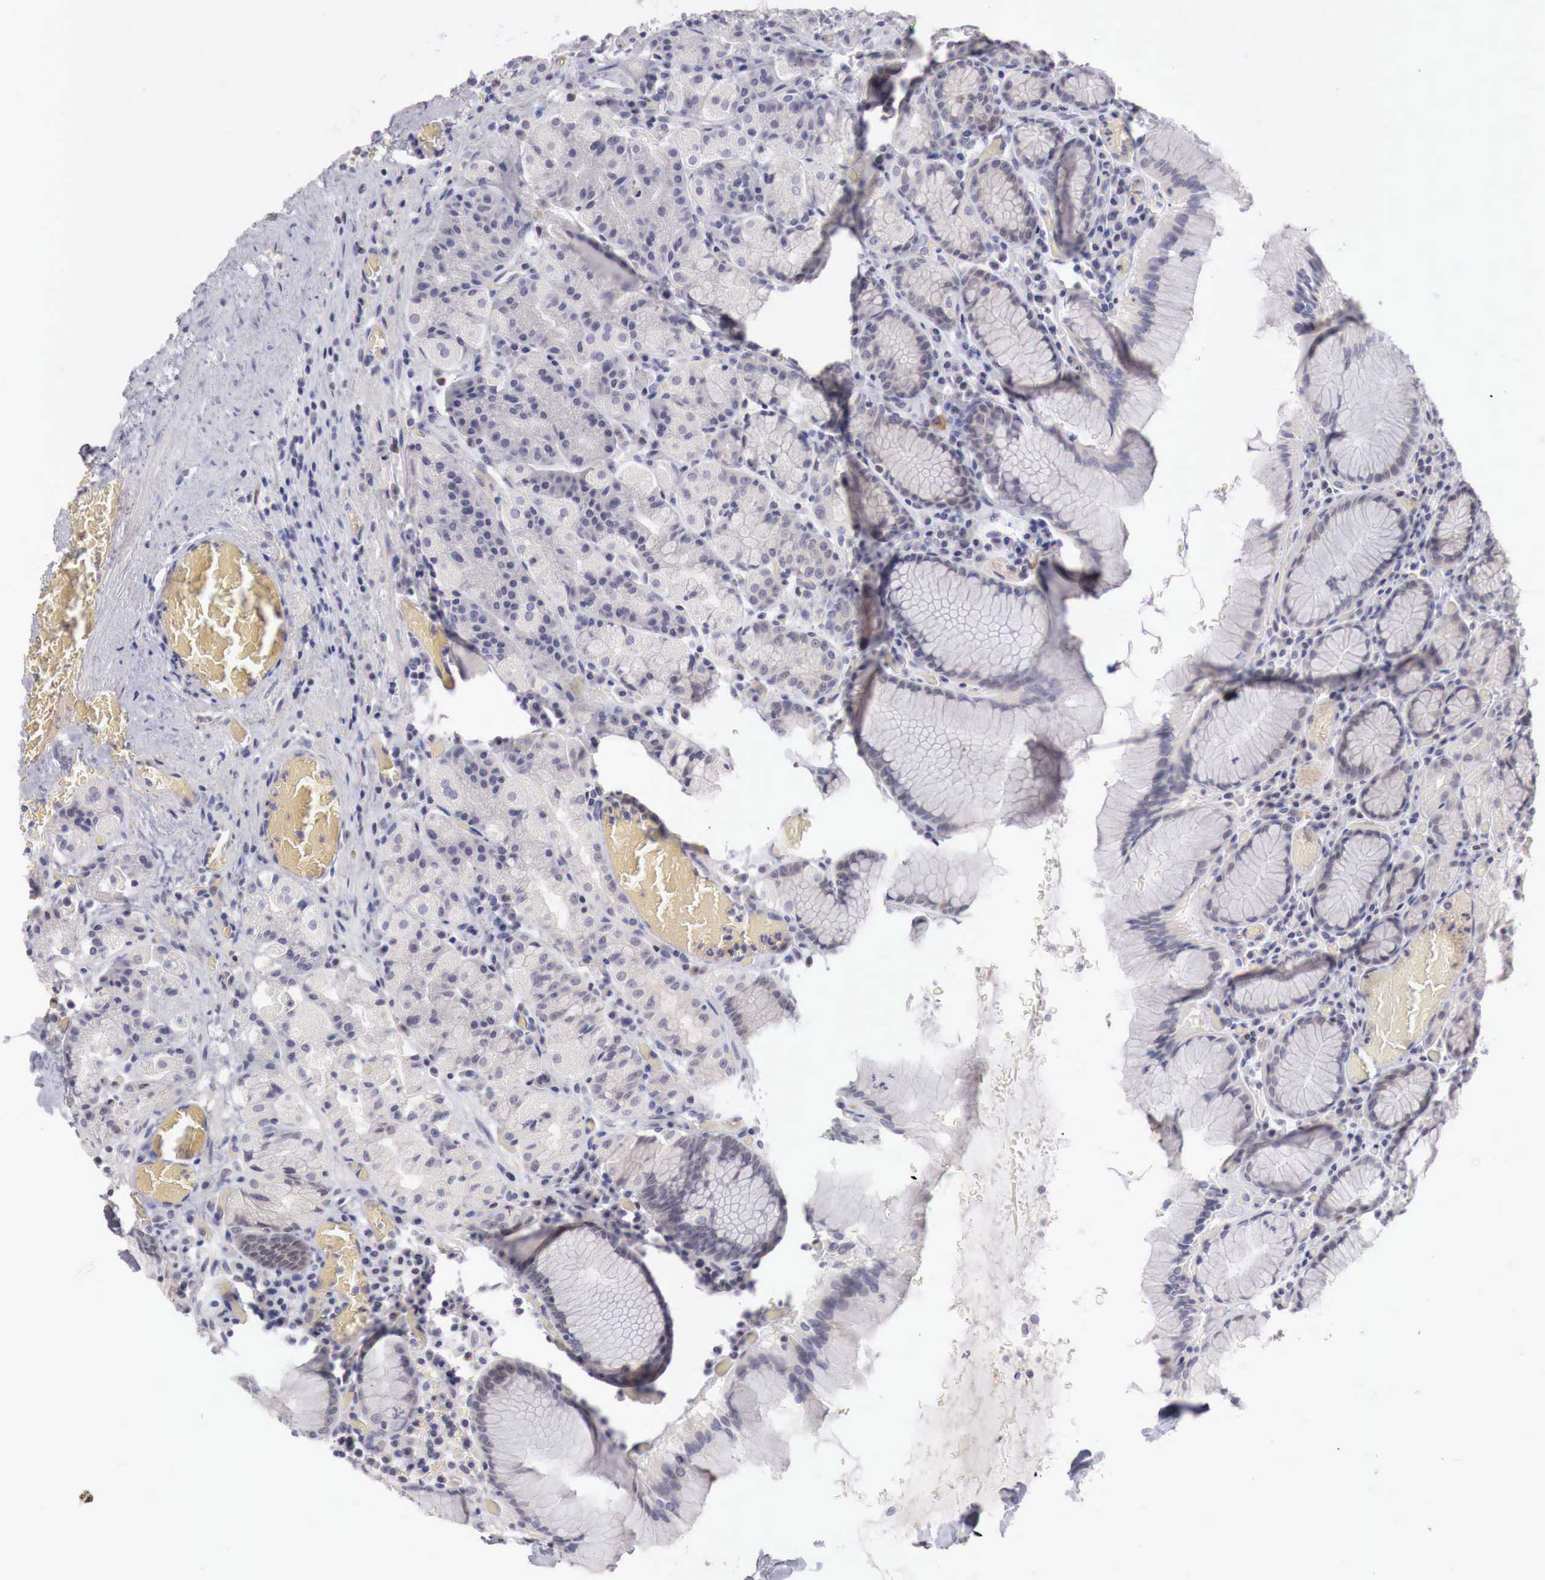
{"staining": {"intensity": "negative", "quantity": "none", "location": "none"}, "tissue": "stomach", "cell_type": "Glandular cells", "image_type": "normal", "snomed": [{"axis": "morphology", "description": "Normal tissue, NOS"}, {"axis": "topography", "description": "Stomach, lower"}], "caption": "Immunohistochemistry (IHC) micrograph of unremarkable stomach: stomach stained with DAB (3,3'-diaminobenzidine) exhibits no significant protein staining in glandular cells. (DAB (3,3'-diaminobenzidine) immunohistochemistry (IHC) visualized using brightfield microscopy, high magnification).", "gene": "GATA1", "patient": {"sex": "male", "age": 58}}